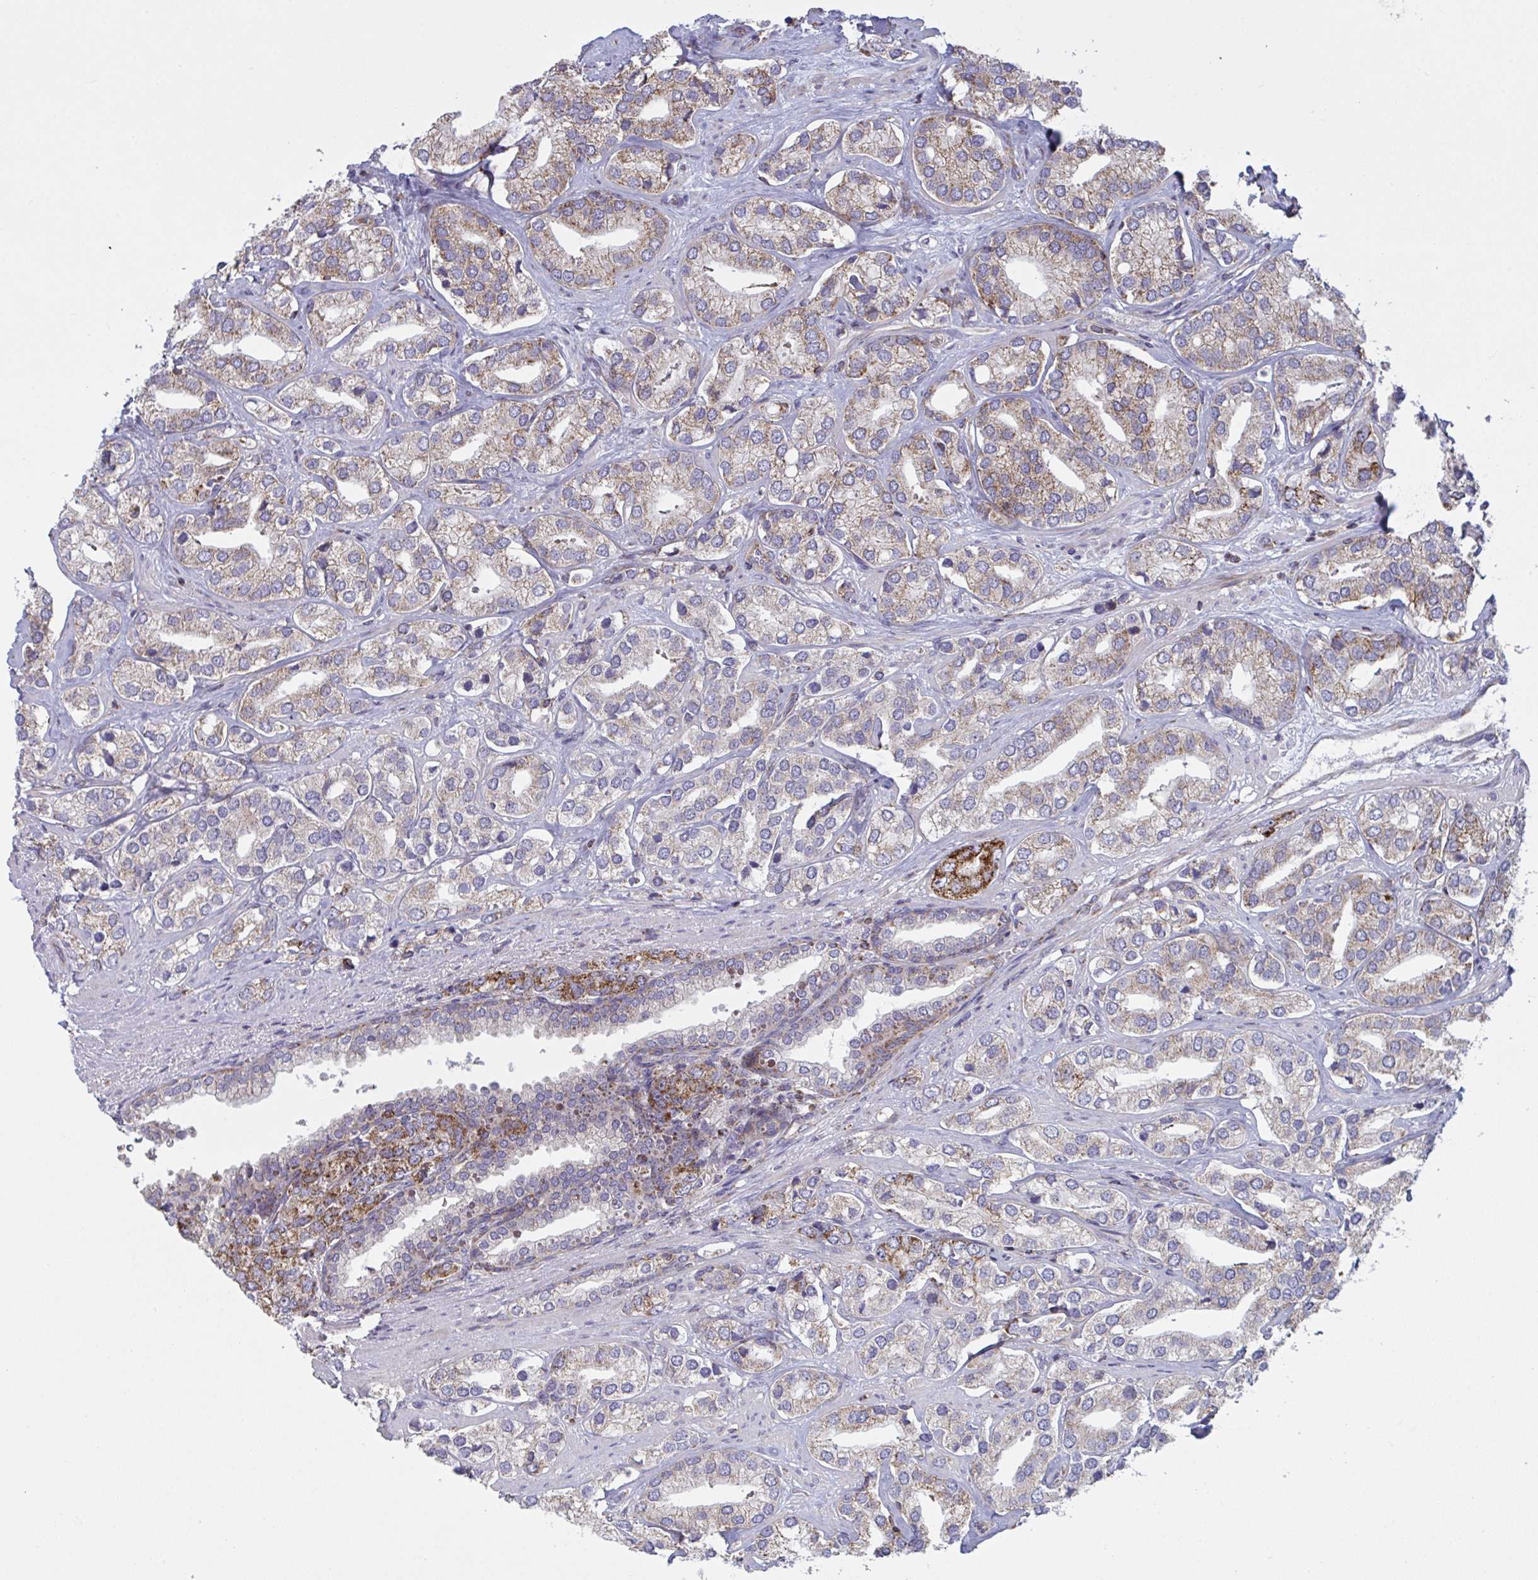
{"staining": {"intensity": "moderate", "quantity": "<25%", "location": "cytoplasmic/membranous"}, "tissue": "prostate cancer", "cell_type": "Tumor cells", "image_type": "cancer", "snomed": [{"axis": "morphology", "description": "Adenocarcinoma, High grade"}, {"axis": "topography", "description": "Prostate"}], "caption": "Moderate cytoplasmic/membranous positivity is present in about <25% of tumor cells in prostate high-grade adenocarcinoma.", "gene": "MICOS10", "patient": {"sex": "male", "age": 58}}